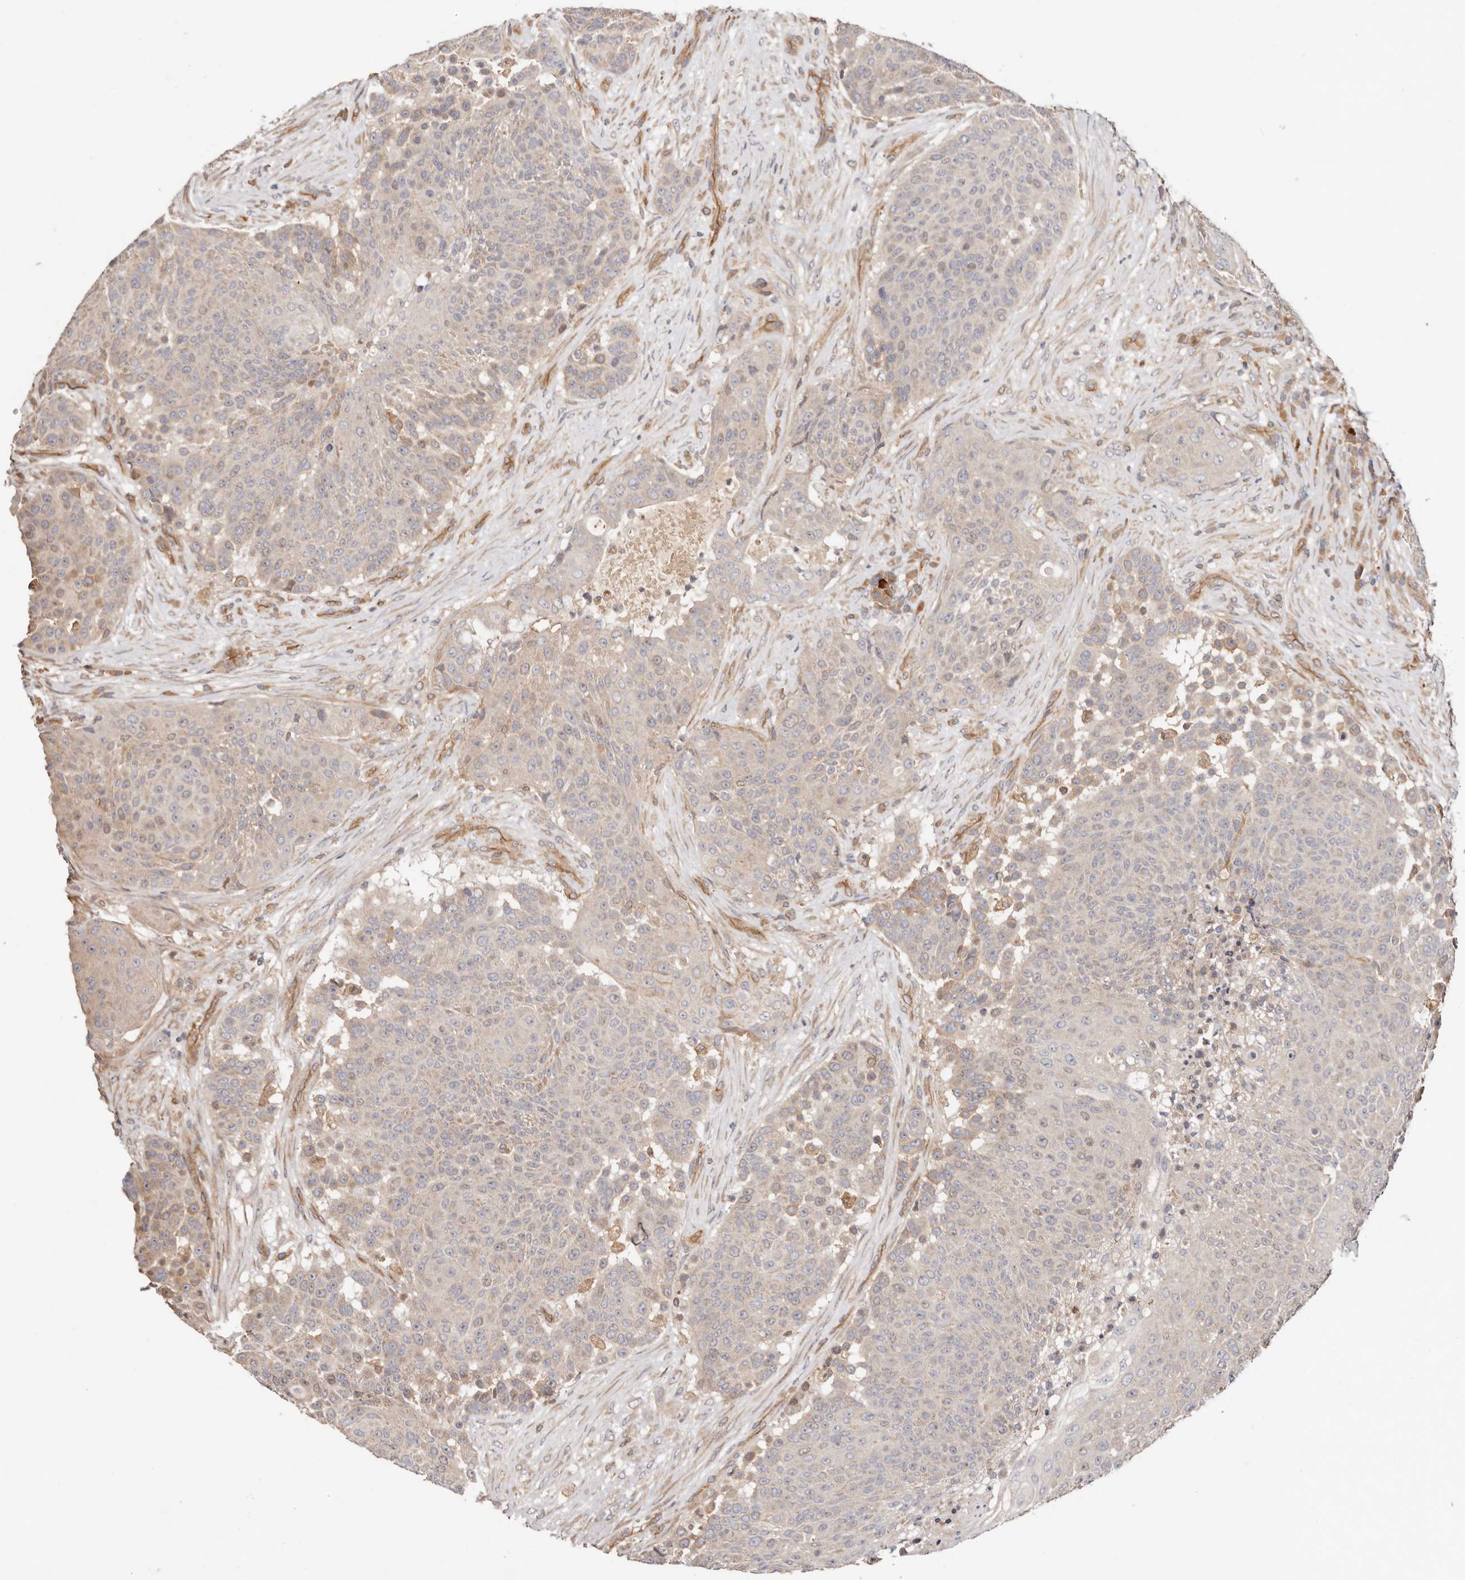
{"staining": {"intensity": "weak", "quantity": "<25%", "location": "cytoplasmic/membranous"}, "tissue": "urothelial cancer", "cell_type": "Tumor cells", "image_type": "cancer", "snomed": [{"axis": "morphology", "description": "Urothelial carcinoma, High grade"}, {"axis": "topography", "description": "Urinary bladder"}], "caption": "Tumor cells show no significant protein expression in urothelial cancer.", "gene": "MACF1", "patient": {"sex": "female", "age": 63}}